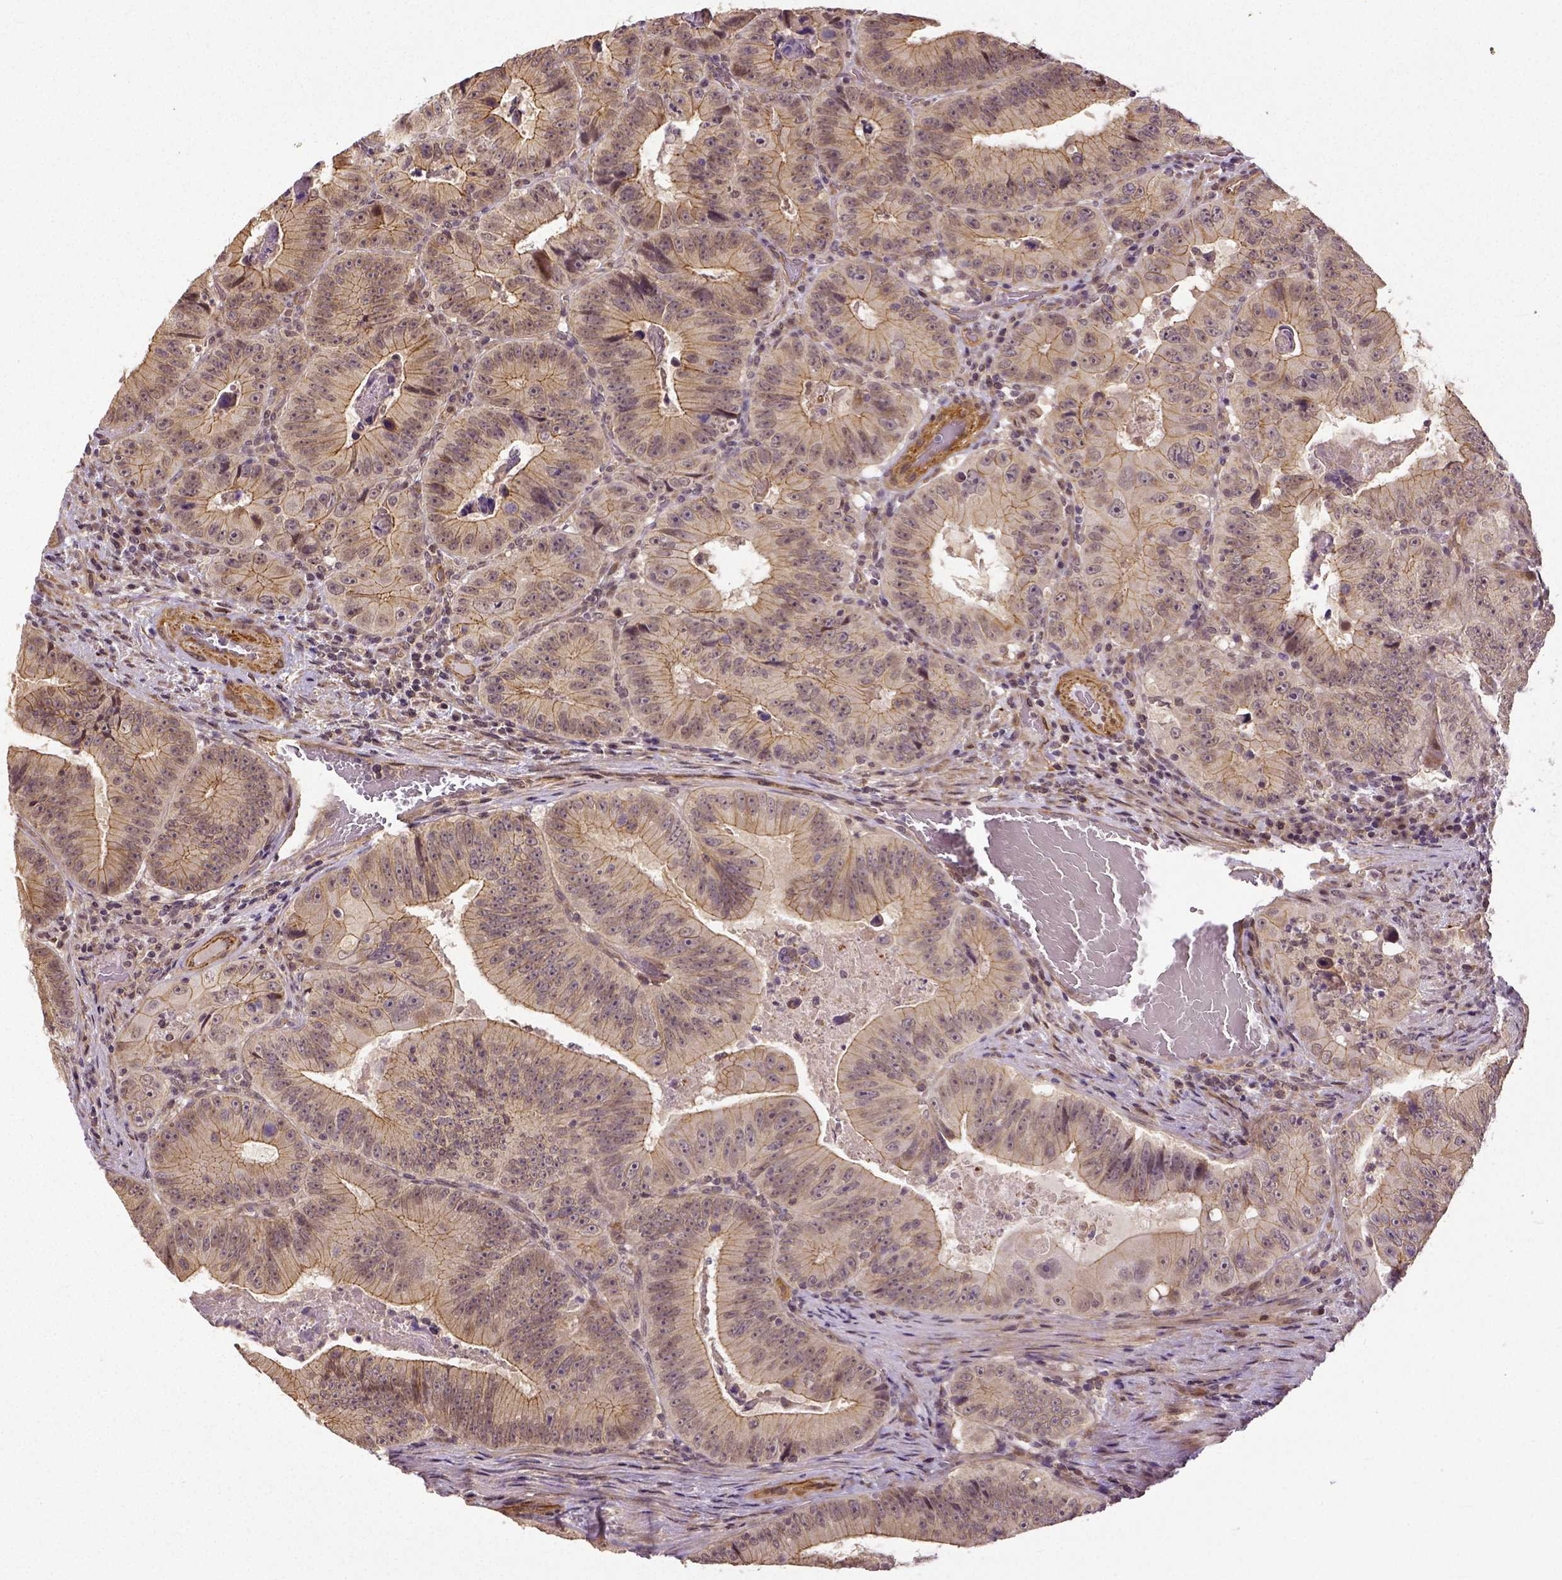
{"staining": {"intensity": "moderate", "quantity": "25%-75%", "location": "cytoplasmic/membranous"}, "tissue": "colorectal cancer", "cell_type": "Tumor cells", "image_type": "cancer", "snomed": [{"axis": "morphology", "description": "Adenocarcinoma, NOS"}, {"axis": "topography", "description": "Colon"}], "caption": "An immunohistochemistry (IHC) histopathology image of tumor tissue is shown. Protein staining in brown highlights moderate cytoplasmic/membranous positivity in colorectal cancer (adenocarcinoma) within tumor cells.", "gene": "DICER1", "patient": {"sex": "female", "age": 86}}